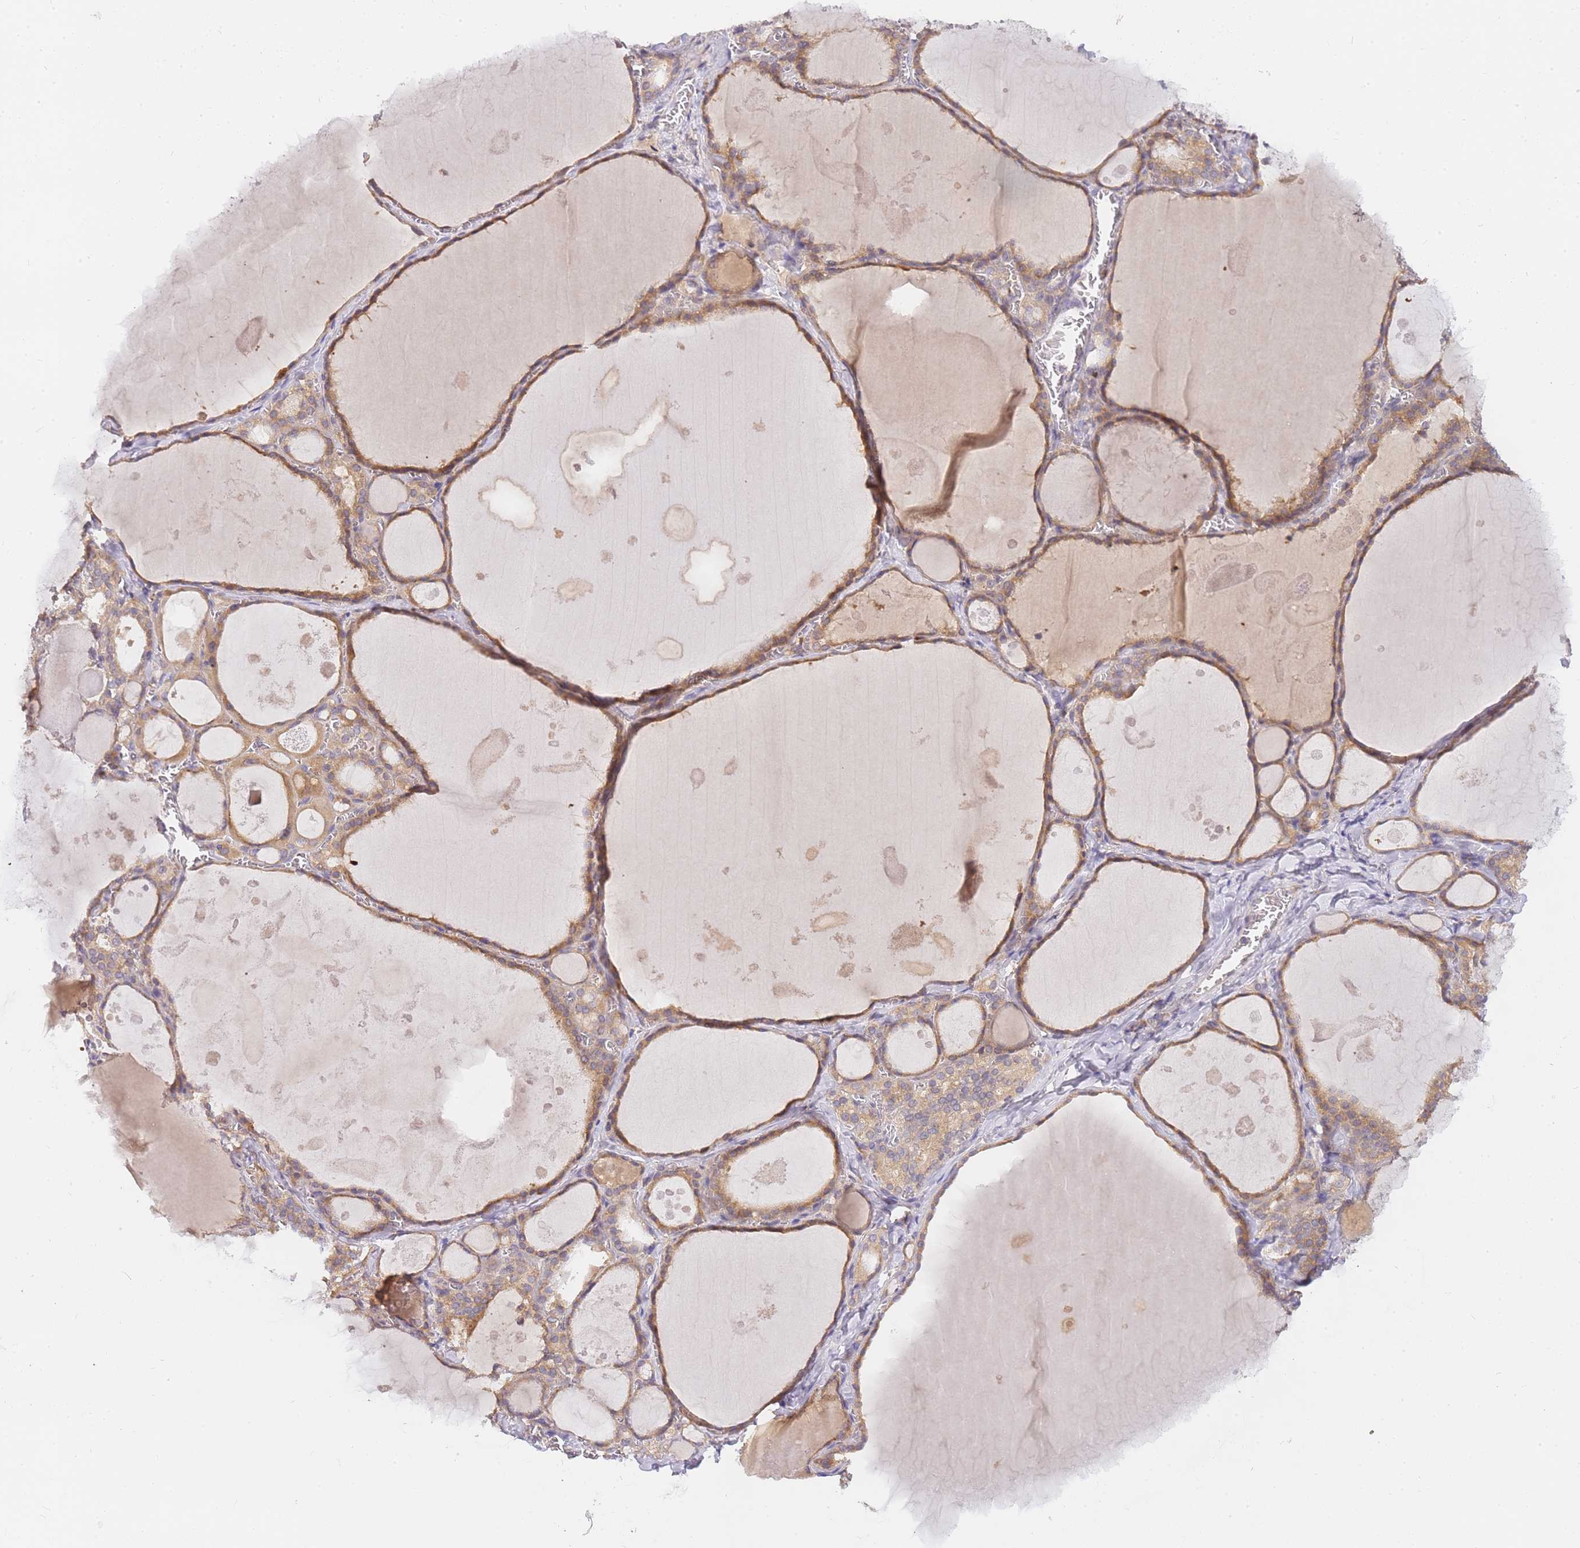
{"staining": {"intensity": "moderate", "quantity": ">75%", "location": "cytoplasmic/membranous"}, "tissue": "thyroid gland", "cell_type": "Glandular cells", "image_type": "normal", "snomed": [{"axis": "morphology", "description": "Normal tissue, NOS"}, {"axis": "topography", "description": "Thyroid gland"}], "caption": "This histopathology image displays benign thyroid gland stained with IHC to label a protein in brown. The cytoplasmic/membranous of glandular cells show moderate positivity for the protein. Nuclei are counter-stained blue.", "gene": "ZNF577", "patient": {"sex": "male", "age": 56}}